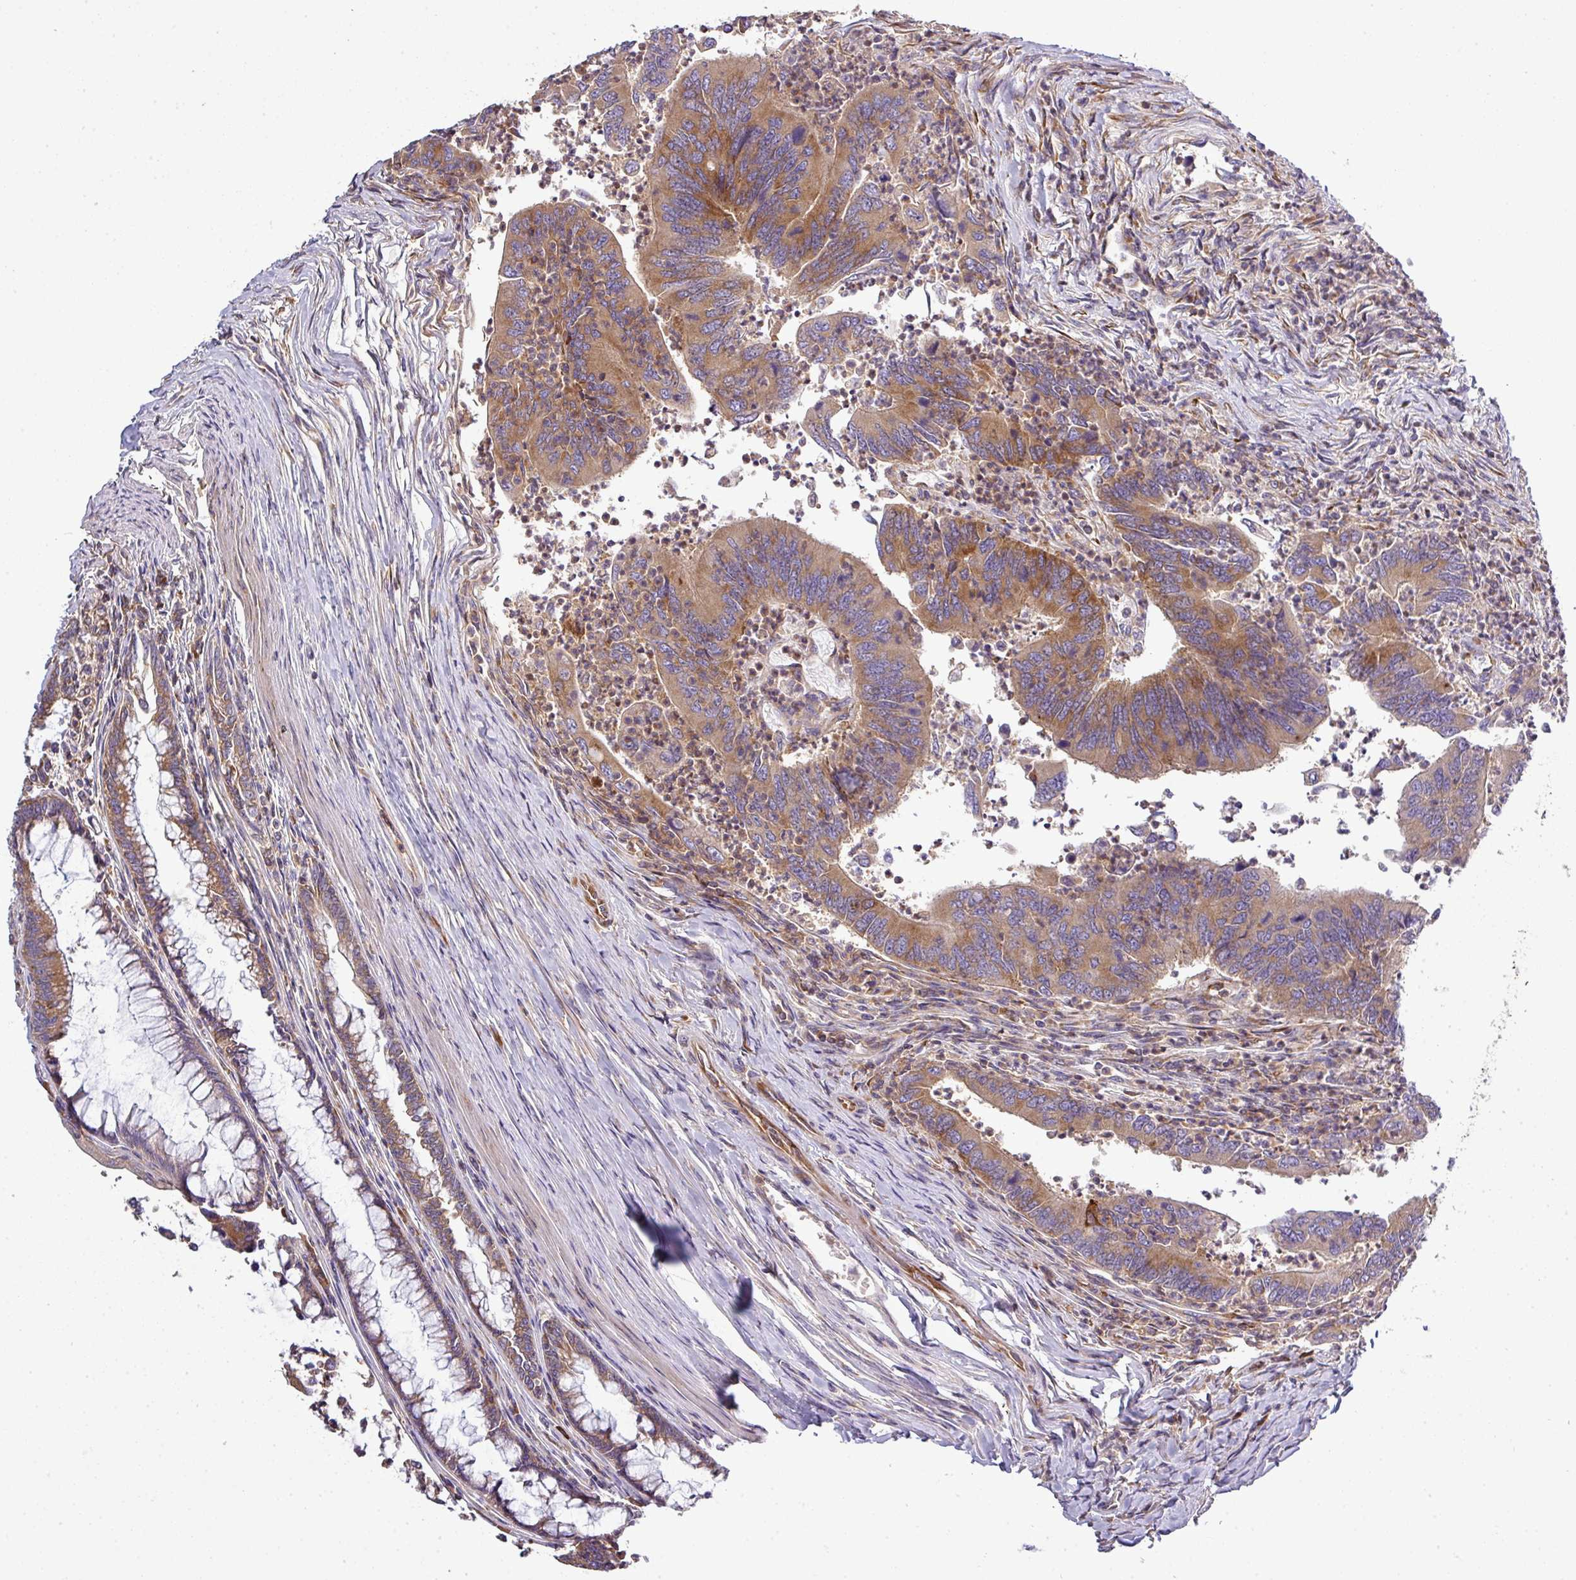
{"staining": {"intensity": "moderate", "quantity": "25%-75%", "location": "cytoplasmic/membranous"}, "tissue": "colorectal cancer", "cell_type": "Tumor cells", "image_type": "cancer", "snomed": [{"axis": "morphology", "description": "Adenocarcinoma, NOS"}, {"axis": "topography", "description": "Colon"}], "caption": "An image of colorectal adenocarcinoma stained for a protein exhibits moderate cytoplasmic/membranous brown staining in tumor cells.", "gene": "LRRC74B", "patient": {"sex": "female", "age": 67}}